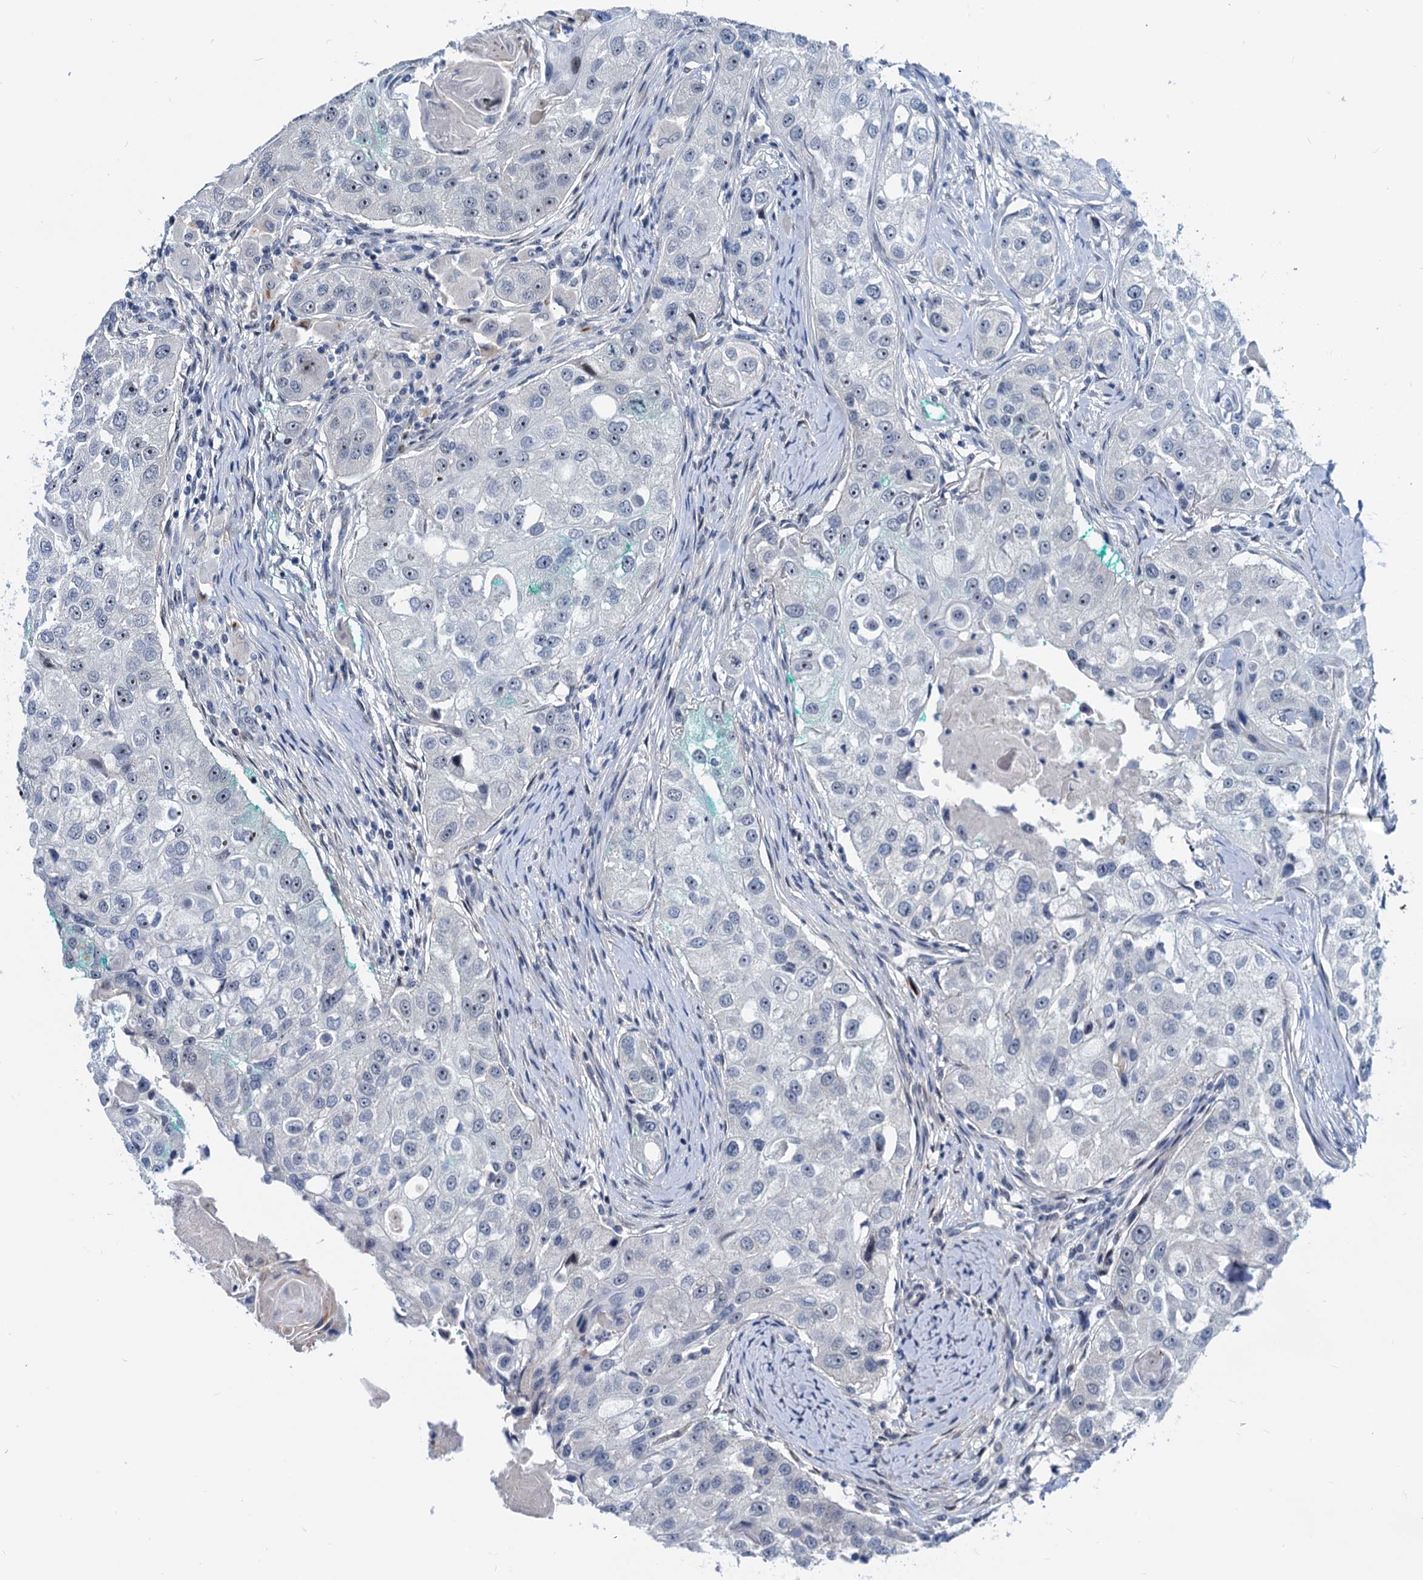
{"staining": {"intensity": "negative", "quantity": "none", "location": "none"}, "tissue": "head and neck cancer", "cell_type": "Tumor cells", "image_type": "cancer", "snomed": [{"axis": "morphology", "description": "Normal tissue, NOS"}, {"axis": "morphology", "description": "Squamous cell carcinoma, NOS"}, {"axis": "topography", "description": "Skeletal muscle"}, {"axis": "topography", "description": "Head-Neck"}], "caption": "Tumor cells show no significant positivity in head and neck cancer.", "gene": "HSF2", "patient": {"sex": "male", "age": 51}}